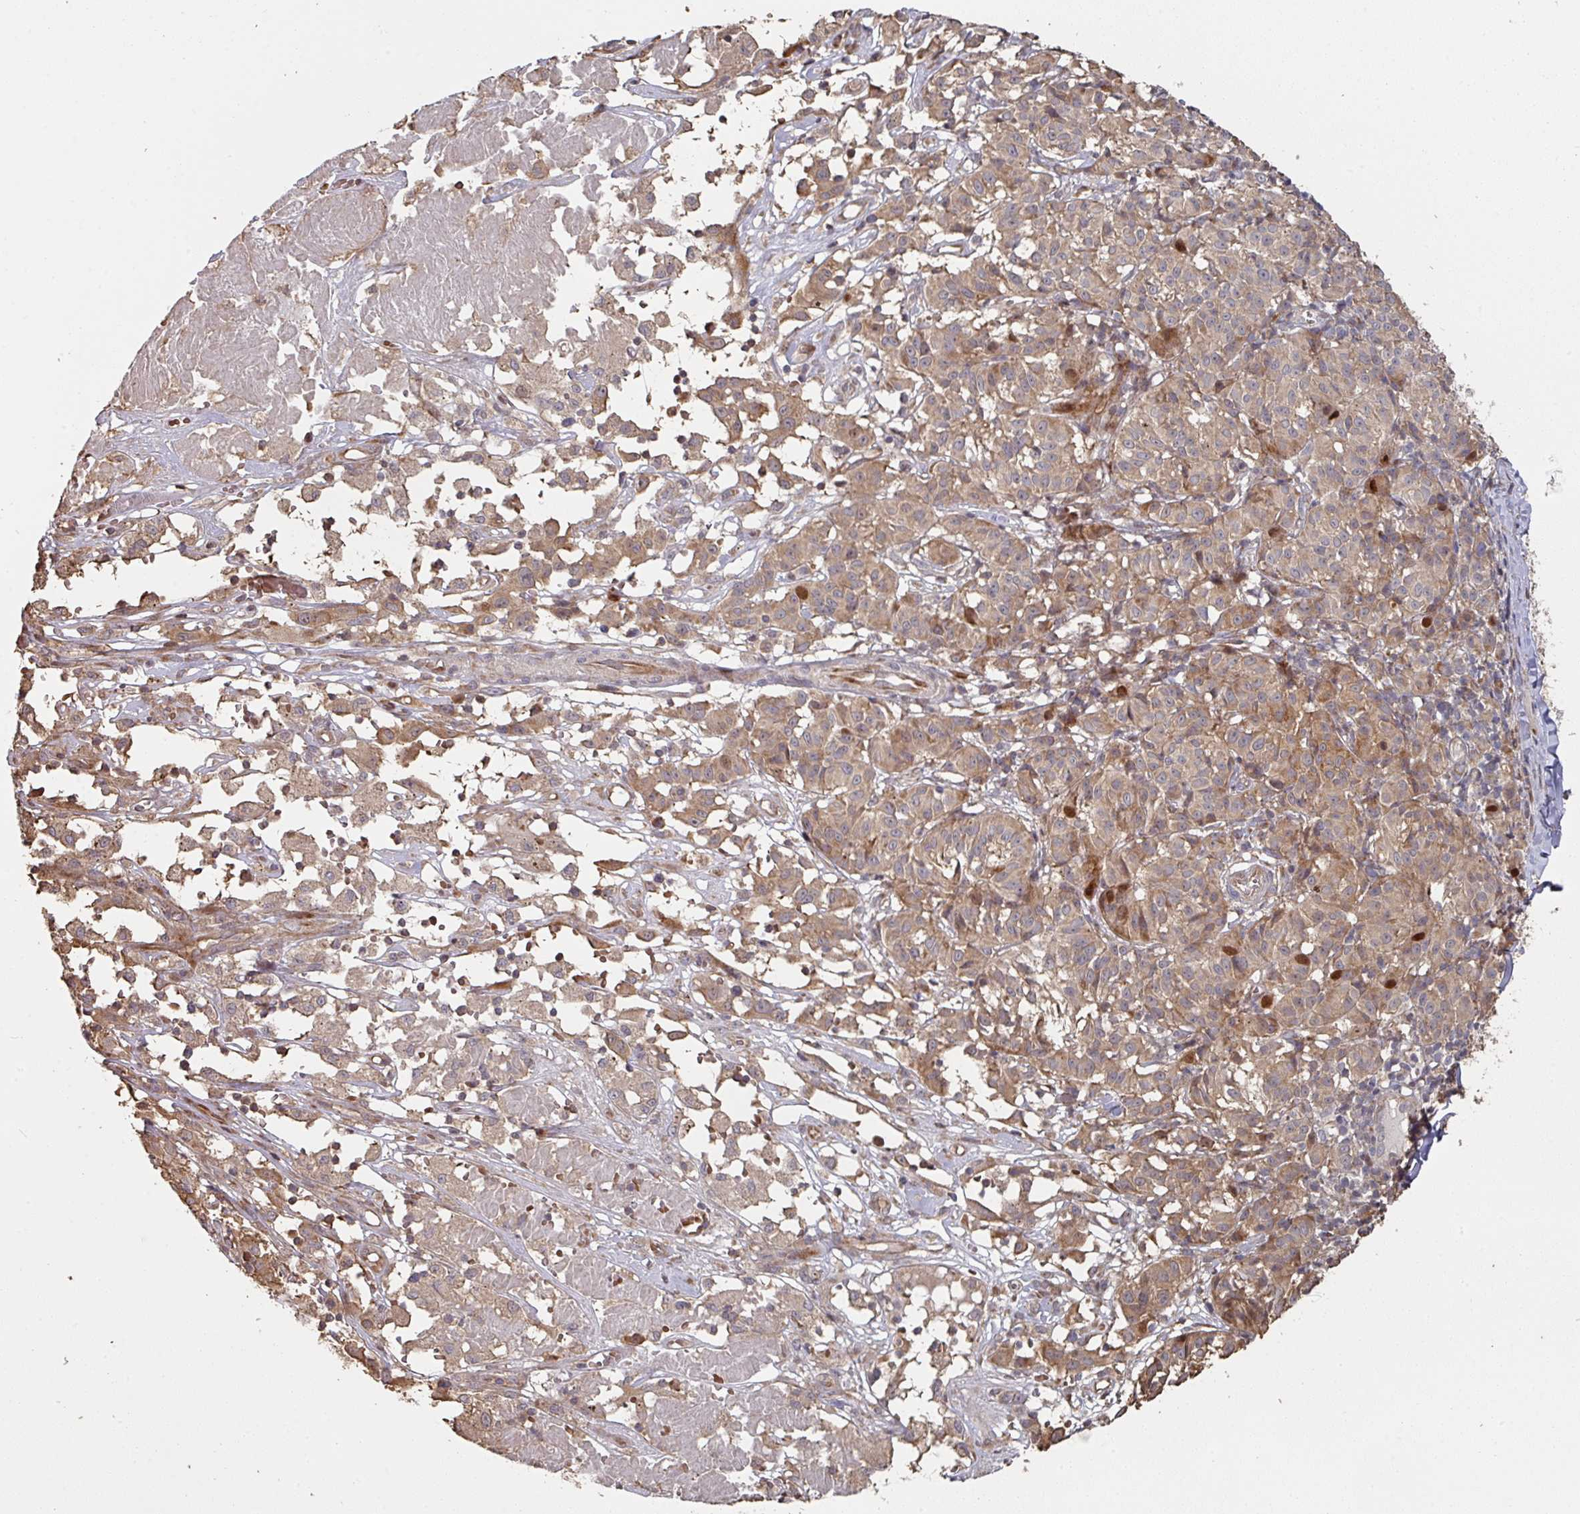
{"staining": {"intensity": "moderate", "quantity": "25%-75%", "location": "cytoplasmic/membranous,nuclear"}, "tissue": "melanoma", "cell_type": "Tumor cells", "image_type": "cancer", "snomed": [{"axis": "morphology", "description": "Malignant melanoma, NOS"}, {"axis": "topography", "description": "Skin"}], "caption": "High-magnification brightfield microscopy of malignant melanoma stained with DAB (brown) and counterstained with hematoxylin (blue). tumor cells exhibit moderate cytoplasmic/membranous and nuclear positivity is present in about25%-75% of cells.", "gene": "CA7", "patient": {"sex": "female", "age": 72}}